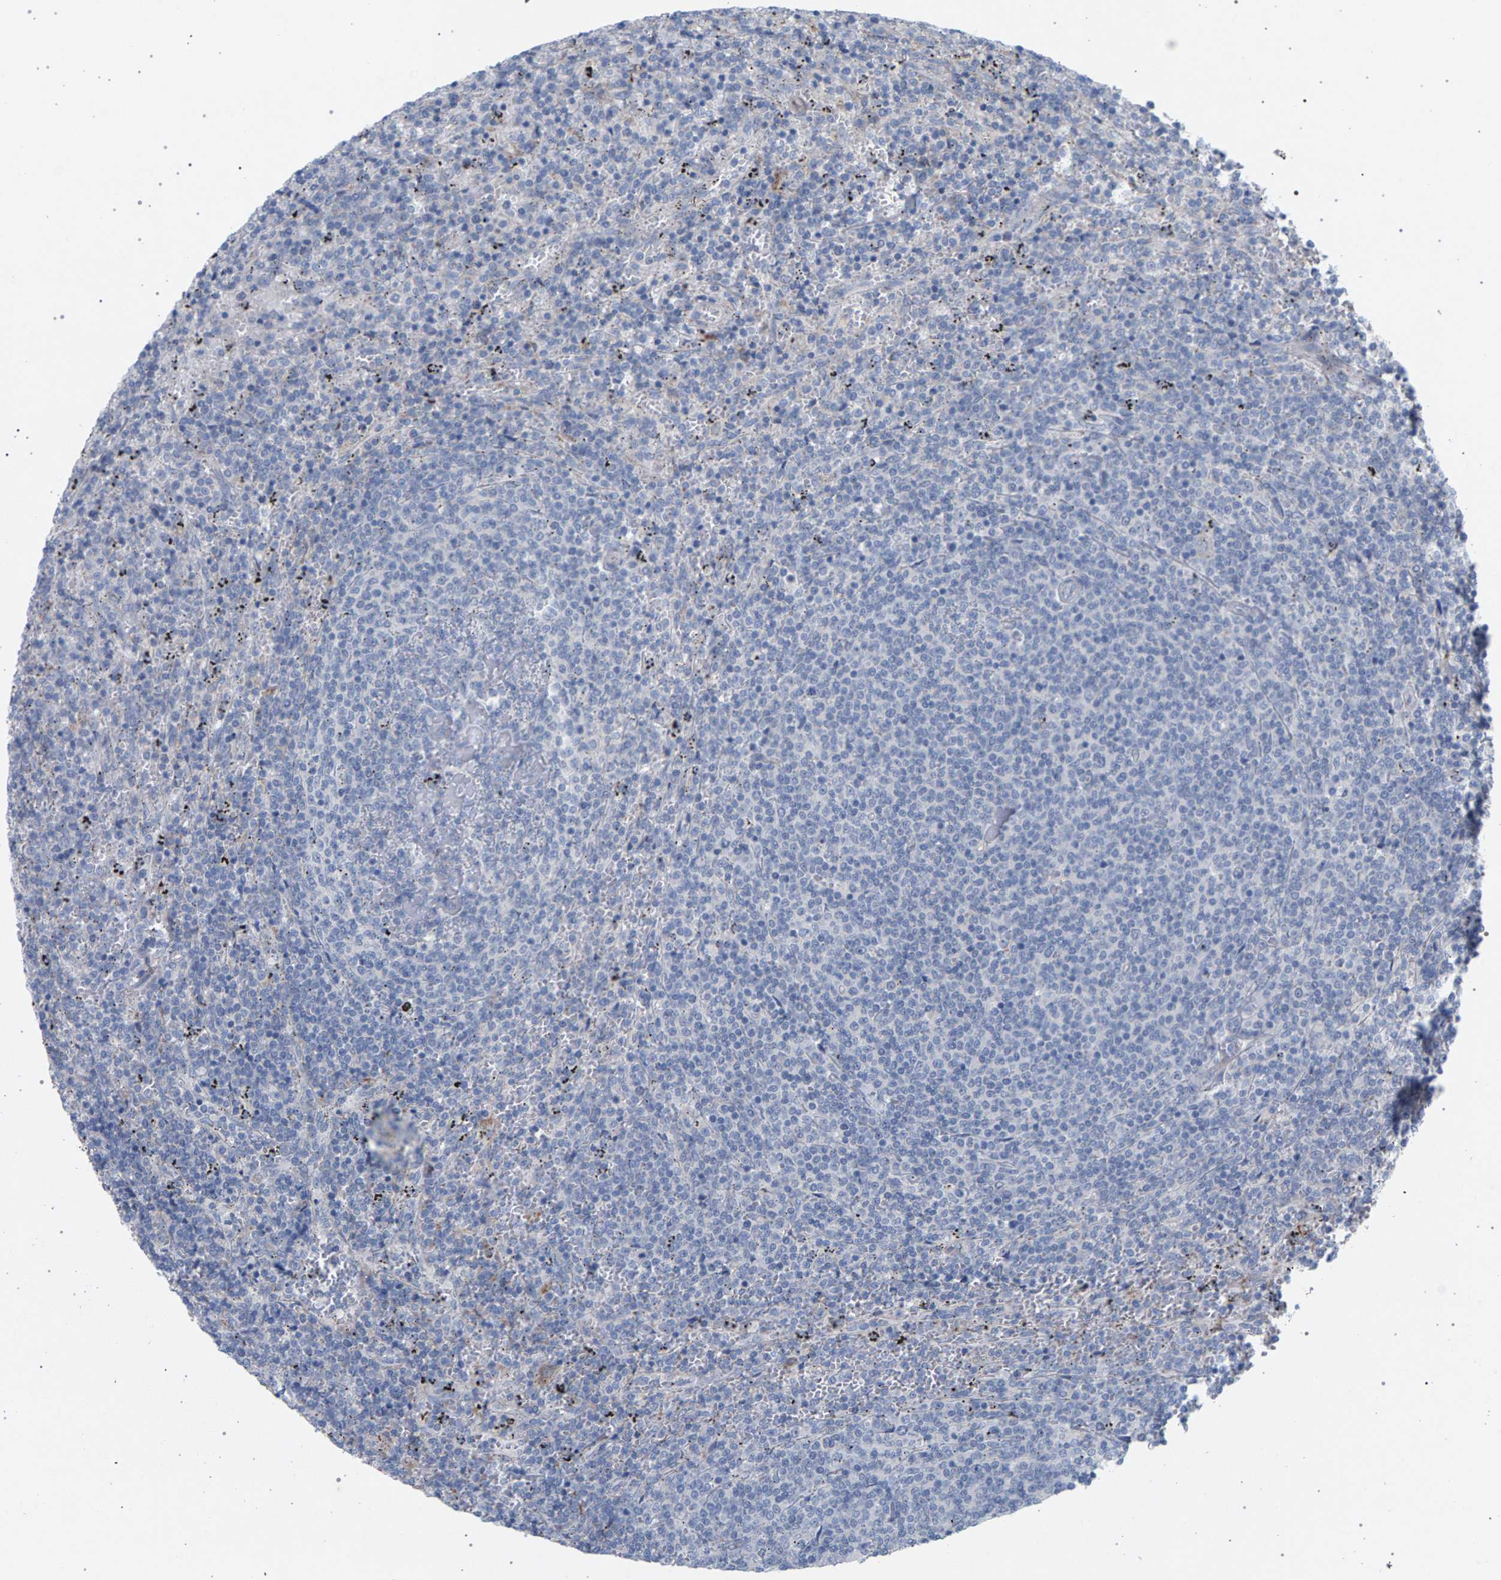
{"staining": {"intensity": "negative", "quantity": "none", "location": "none"}, "tissue": "lymphoma", "cell_type": "Tumor cells", "image_type": "cancer", "snomed": [{"axis": "morphology", "description": "Malignant lymphoma, non-Hodgkin's type, Low grade"}, {"axis": "topography", "description": "Spleen"}], "caption": "Malignant lymphoma, non-Hodgkin's type (low-grade) stained for a protein using immunohistochemistry (IHC) demonstrates no positivity tumor cells.", "gene": "MAMDC2", "patient": {"sex": "female", "age": 50}}